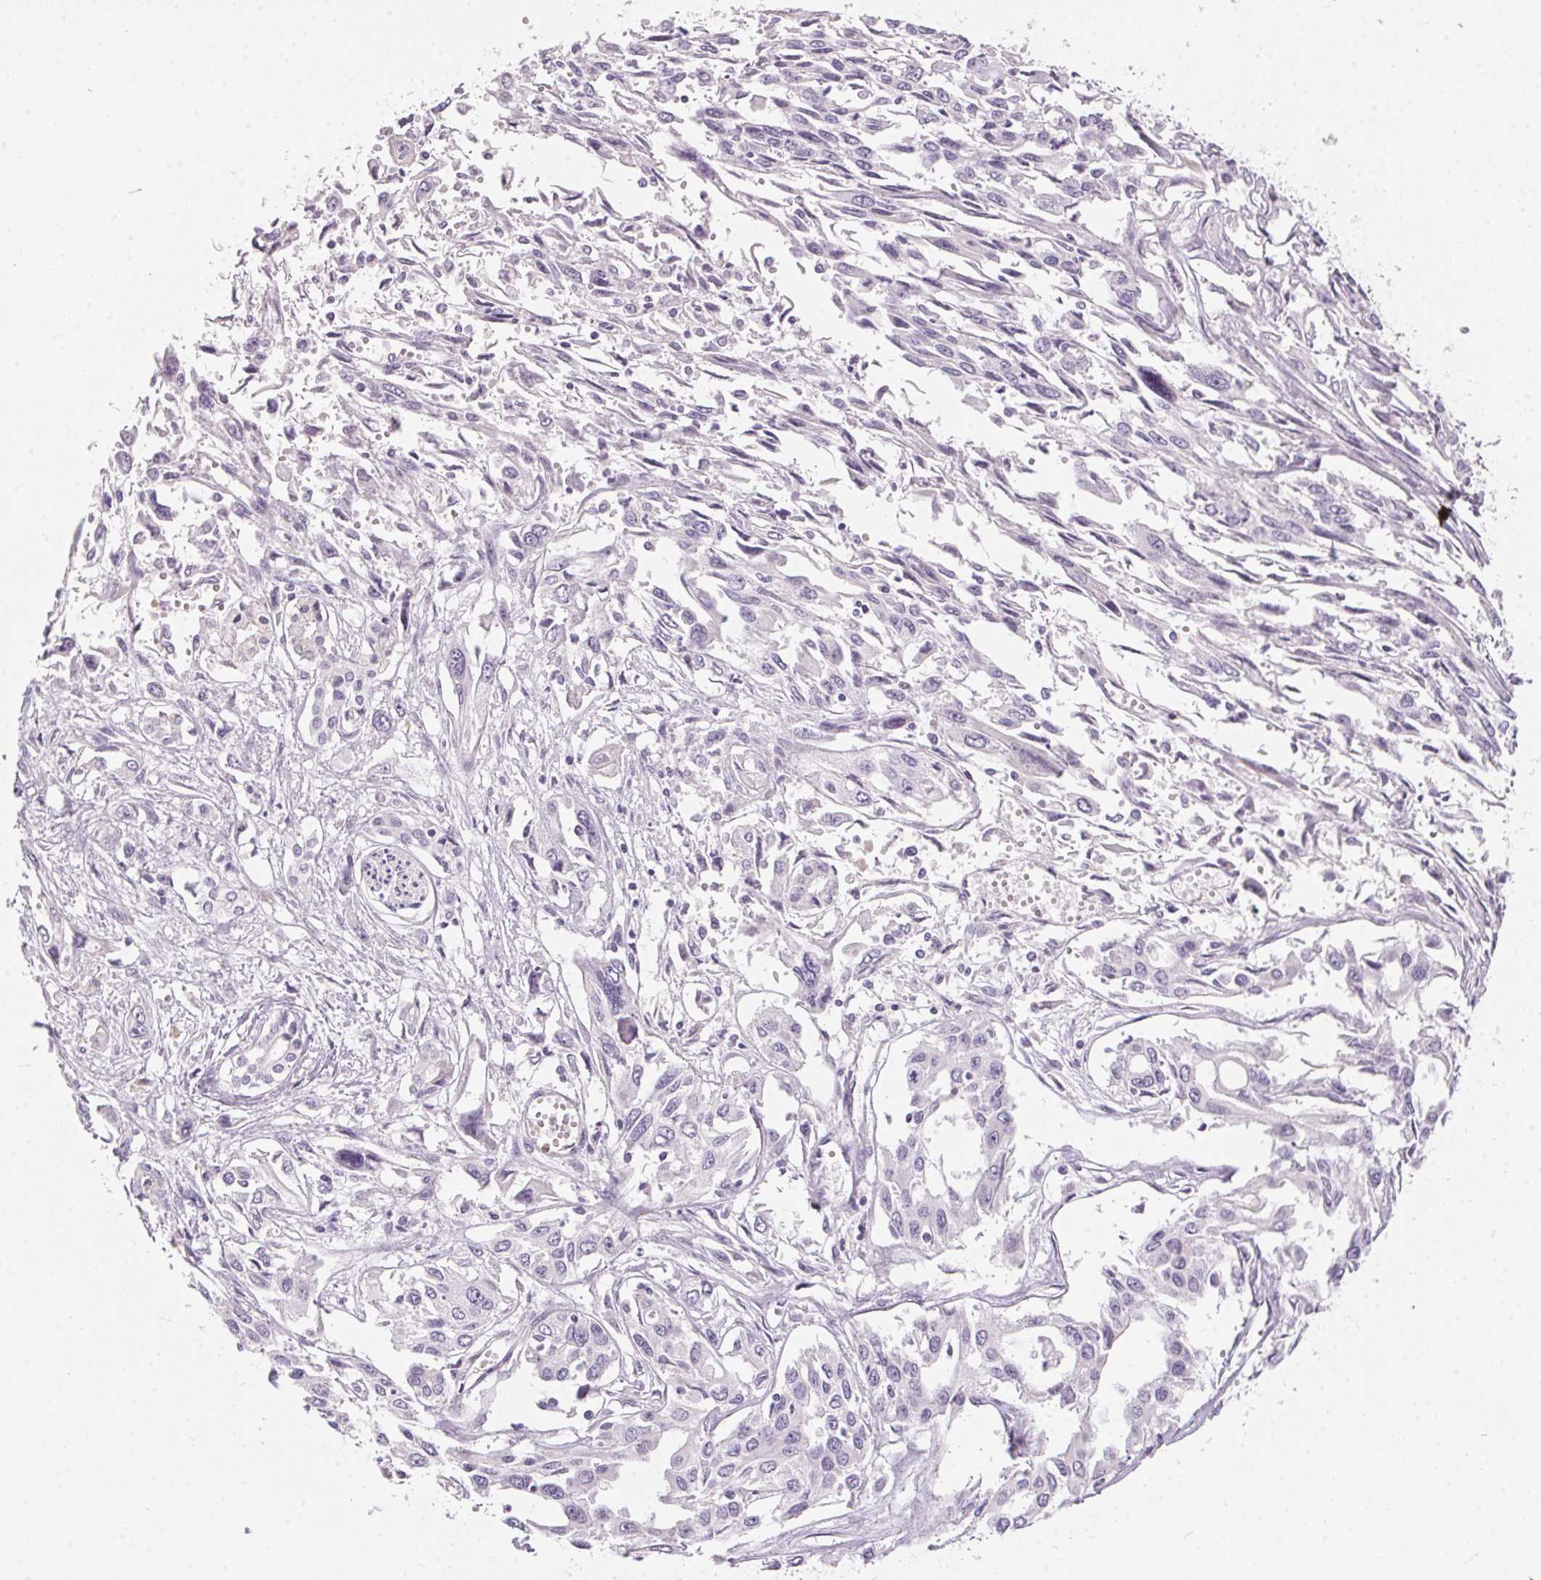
{"staining": {"intensity": "negative", "quantity": "none", "location": "none"}, "tissue": "pancreatic cancer", "cell_type": "Tumor cells", "image_type": "cancer", "snomed": [{"axis": "morphology", "description": "Adenocarcinoma, NOS"}, {"axis": "topography", "description": "Pancreas"}], "caption": "Immunohistochemistry (IHC) image of neoplastic tissue: pancreatic cancer stained with DAB (3,3'-diaminobenzidine) reveals no significant protein positivity in tumor cells.", "gene": "SERPINB1", "patient": {"sex": "female", "age": 55}}